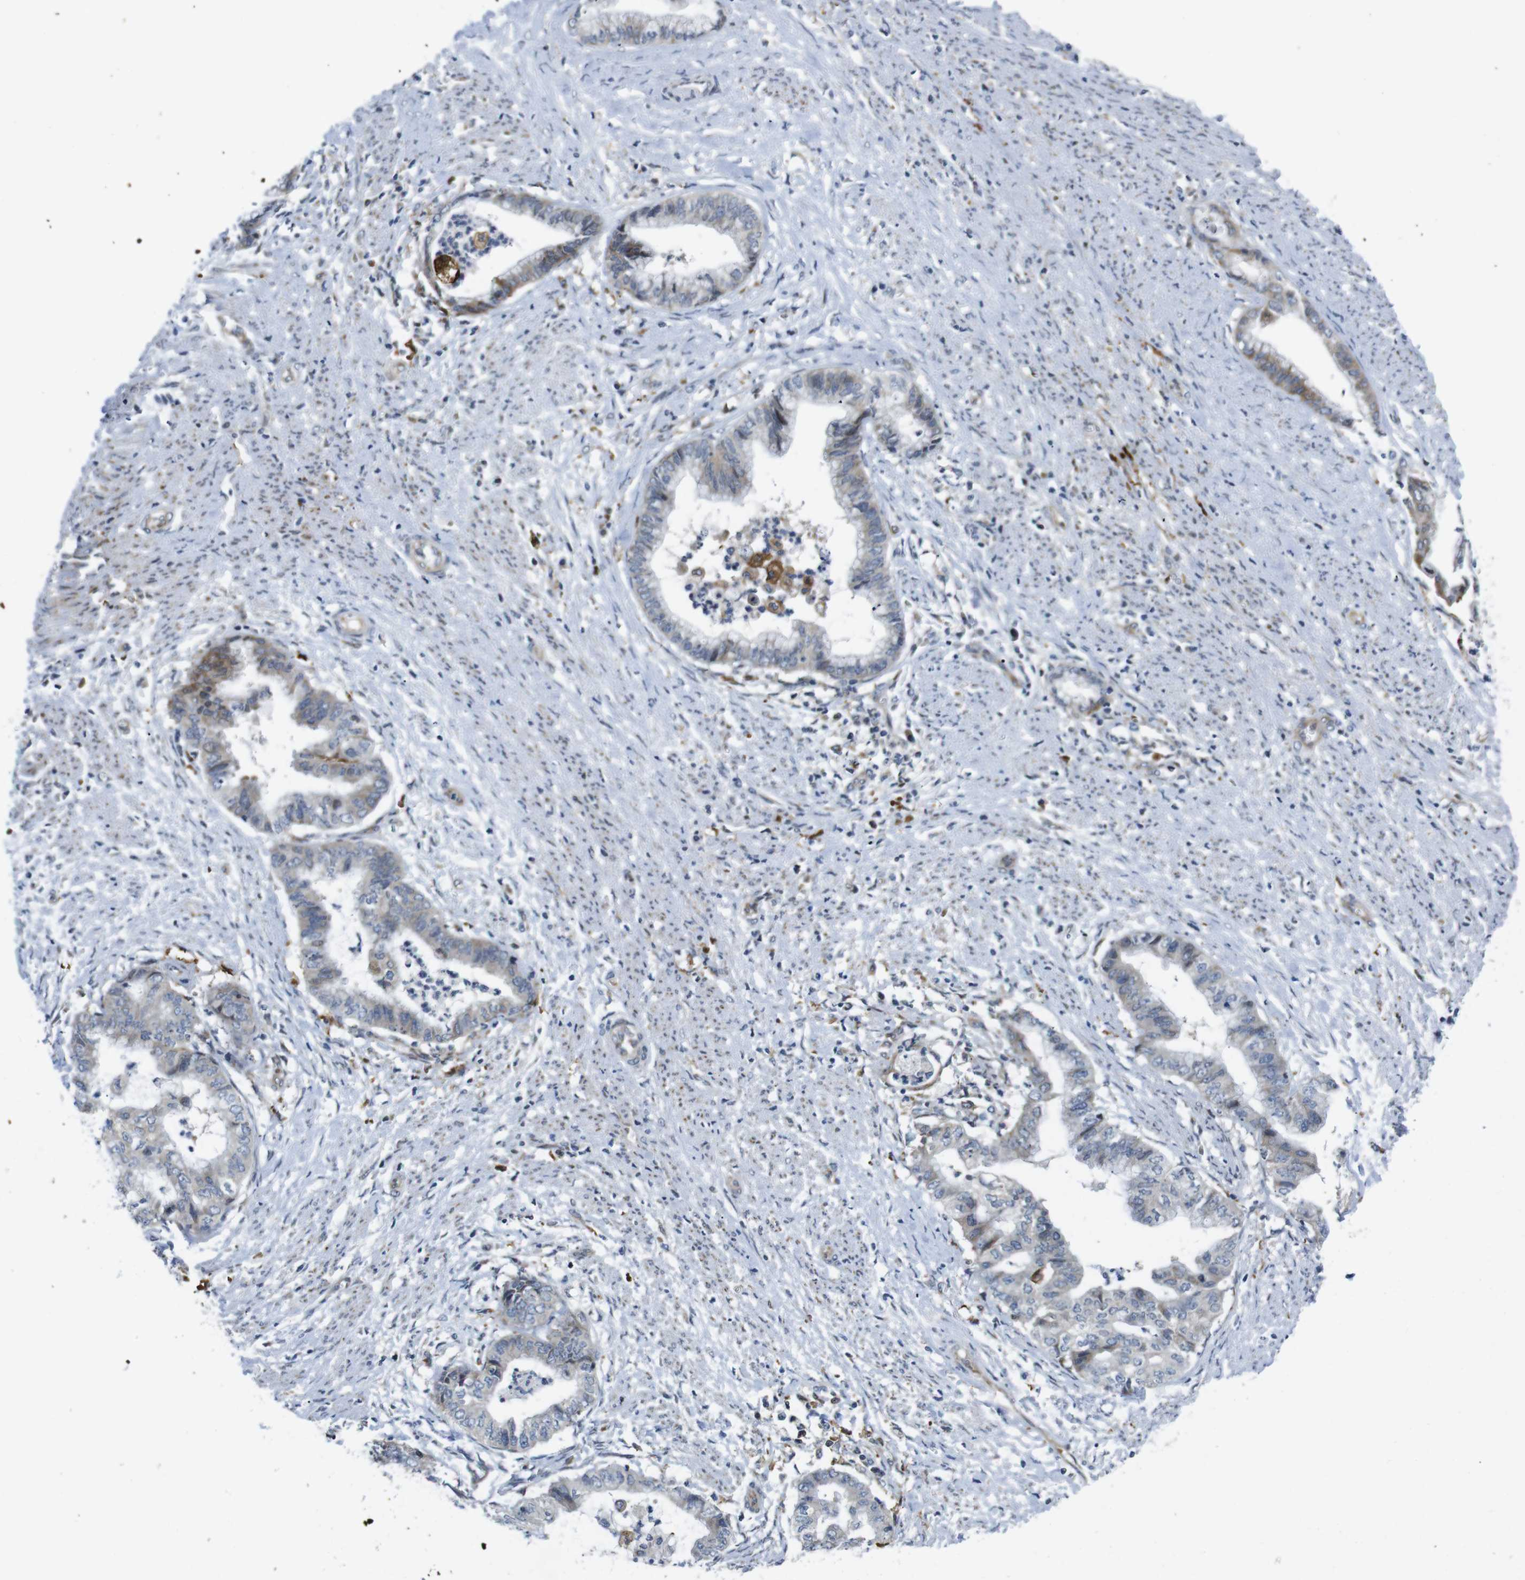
{"staining": {"intensity": "weak", "quantity": "25%-75%", "location": "cytoplasmic/membranous"}, "tissue": "endometrial cancer", "cell_type": "Tumor cells", "image_type": "cancer", "snomed": [{"axis": "morphology", "description": "Necrosis, NOS"}, {"axis": "morphology", "description": "Adenocarcinoma, NOS"}, {"axis": "topography", "description": "Endometrium"}], "caption": "This micrograph displays immunohistochemistry staining of endometrial cancer, with low weak cytoplasmic/membranous positivity in approximately 25%-75% of tumor cells.", "gene": "ROBO2", "patient": {"sex": "female", "age": 79}}